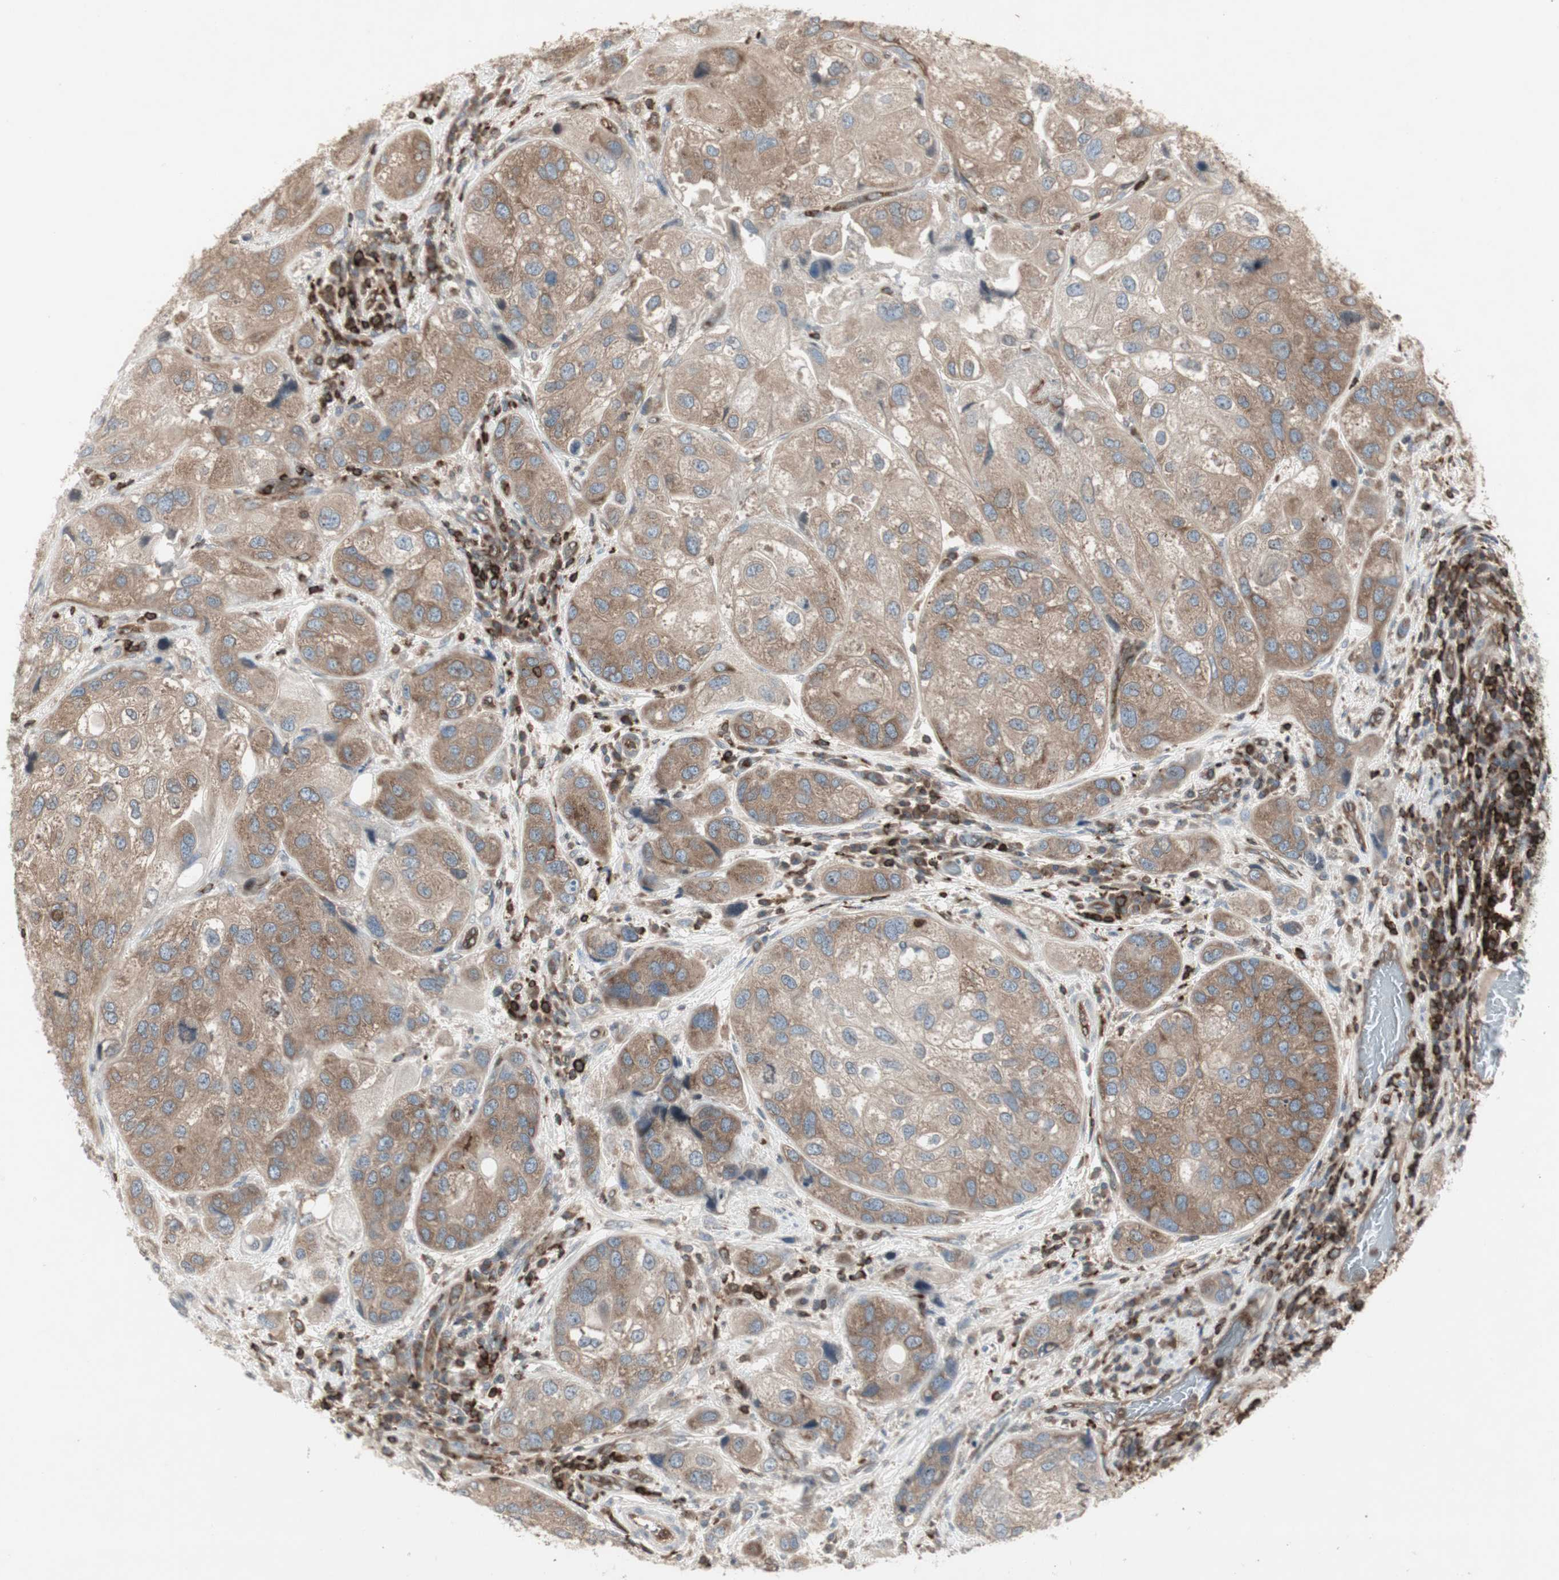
{"staining": {"intensity": "weak", "quantity": "25%-75%", "location": "cytoplasmic/membranous"}, "tissue": "urothelial cancer", "cell_type": "Tumor cells", "image_type": "cancer", "snomed": [{"axis": "morphology", "description": "Urothelial carcinoma, High grade"}, {"axis": "topography", "description": "Urinary bladder"}], "caption": "Immunohistochemistry (IHC) micrograph of neoplastic tissue: urothelial cancer stained using immunohistochemistry shows low levels of weak protein expression localized specifically in the cytoplasmic/membranous of tumor cells, appearing as a cytoplasmic/membranous brown color.", "gene": "ARHGEF1", "patient": {"sex": "female", "age": 64}}